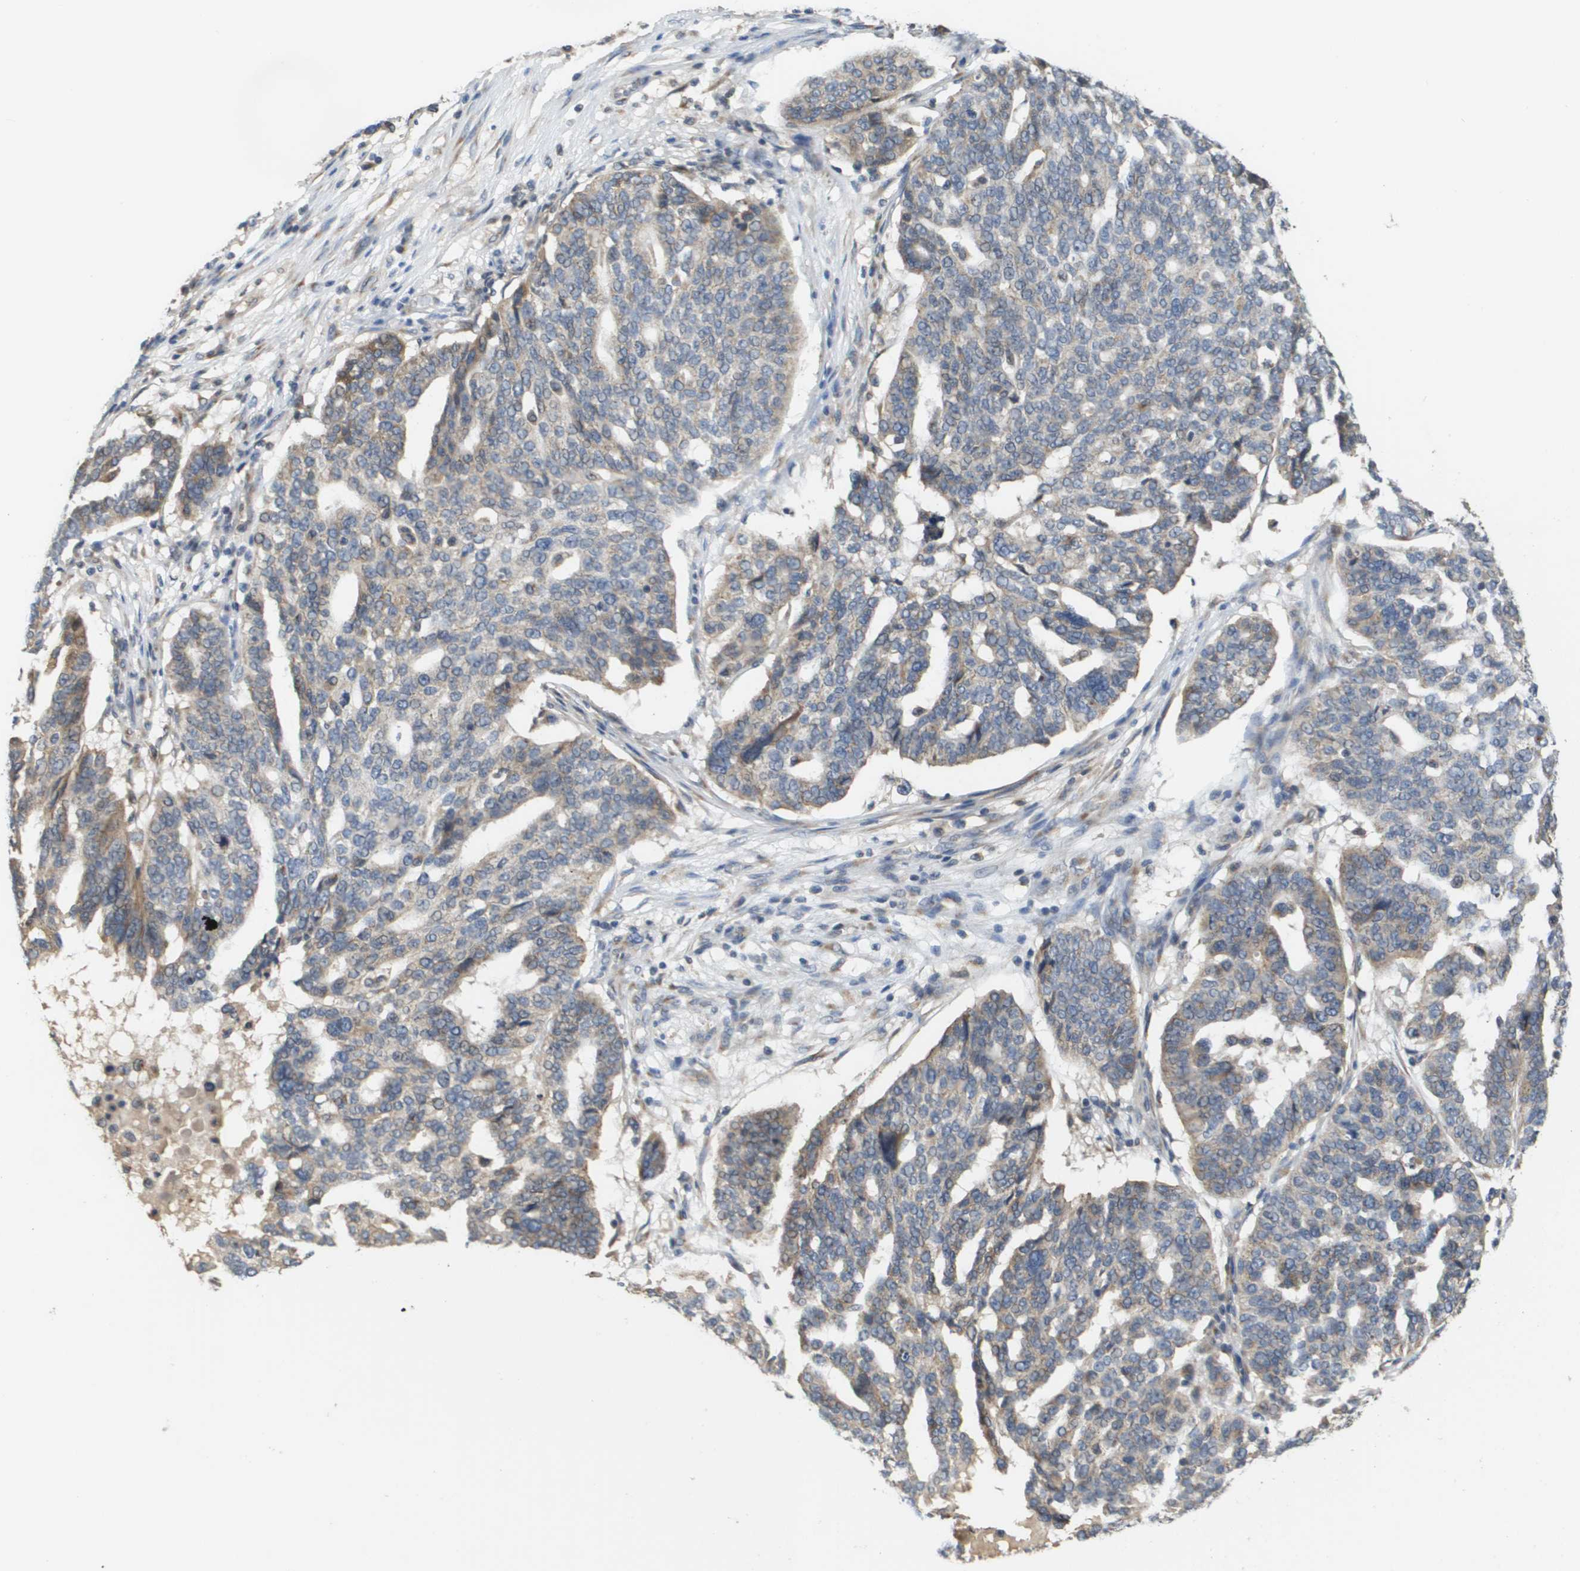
{"staining": {"intensity": "weak", "quantity": "25%-75%", "location": "cytoplasmic/membranous"}, "tissue": "ovarian cancer", "cell_type": "Tumor cells", "image_type": "cancer", "snomed": [{"axis": "morphology", "description": "Cystadenocarcinoma, serous, NOS"}, {"axis": "topography", "description": "Ovary"}], "caption": "Immunohistochemical staining of ovarian cancer (serous cystadenocarcinoma) reveals low levels of weak cytoplasmic/membranous positivity in approximately 25%-75% of tumor cells. The staining was performed using DAB, with brown indicating positive protein expression. Nuclei are stained blue with hematoxylin.", "gene": "PCK1", "patient": {"sex": "female", "age": 59}}